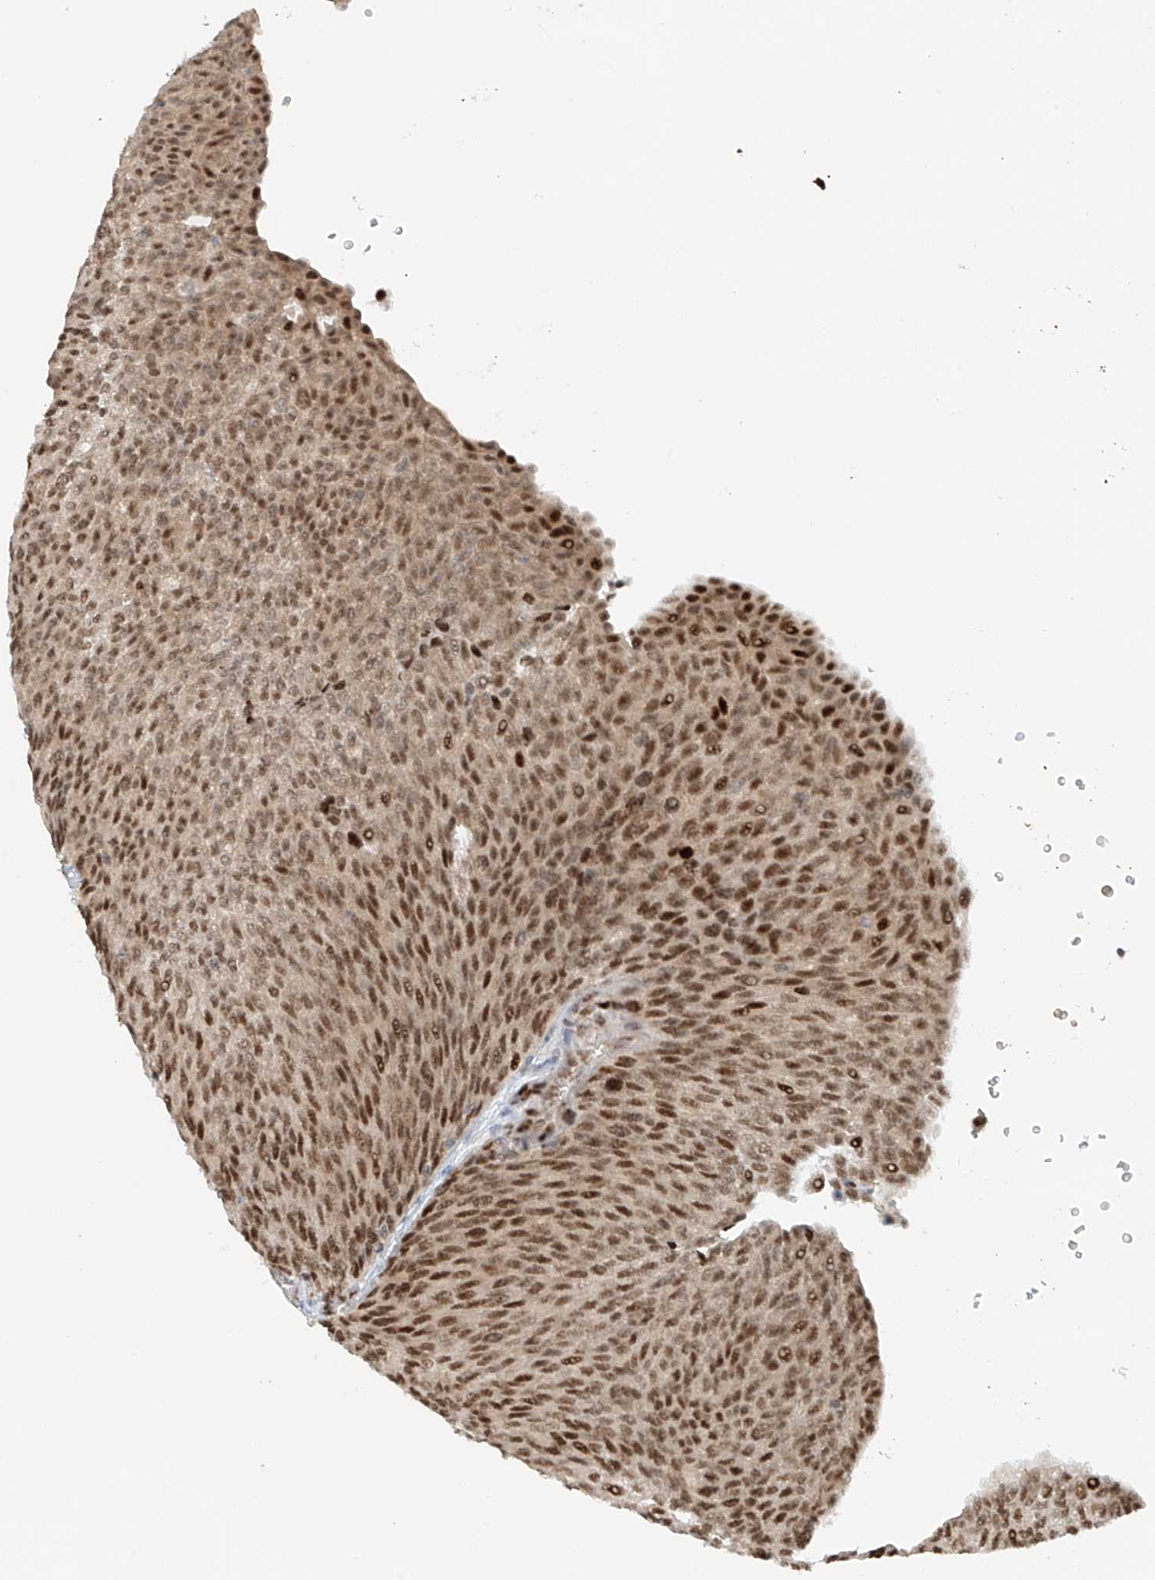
{"staining": {"intensity": "strong", "quantity": ">75%", "location": "nuclear"}, "tissue": "urothelial cancer", "cell_type": "Tumor cells", "image_type": "cancer", "snomed": [{"axis": "morphology", "description": "Urothelial carcinoma, Low grade"}, {"axis": "topography", "description": "Urinary bladder"}], "caption": "Urothelial carcinoma (low-grade) stained with DAB immunohistochemistry exhibits high levels of strong nuclear expression in about >75% of tumor cells.", "gene": "ZNF514", "patient": {"sex": "female", "age": 79}}